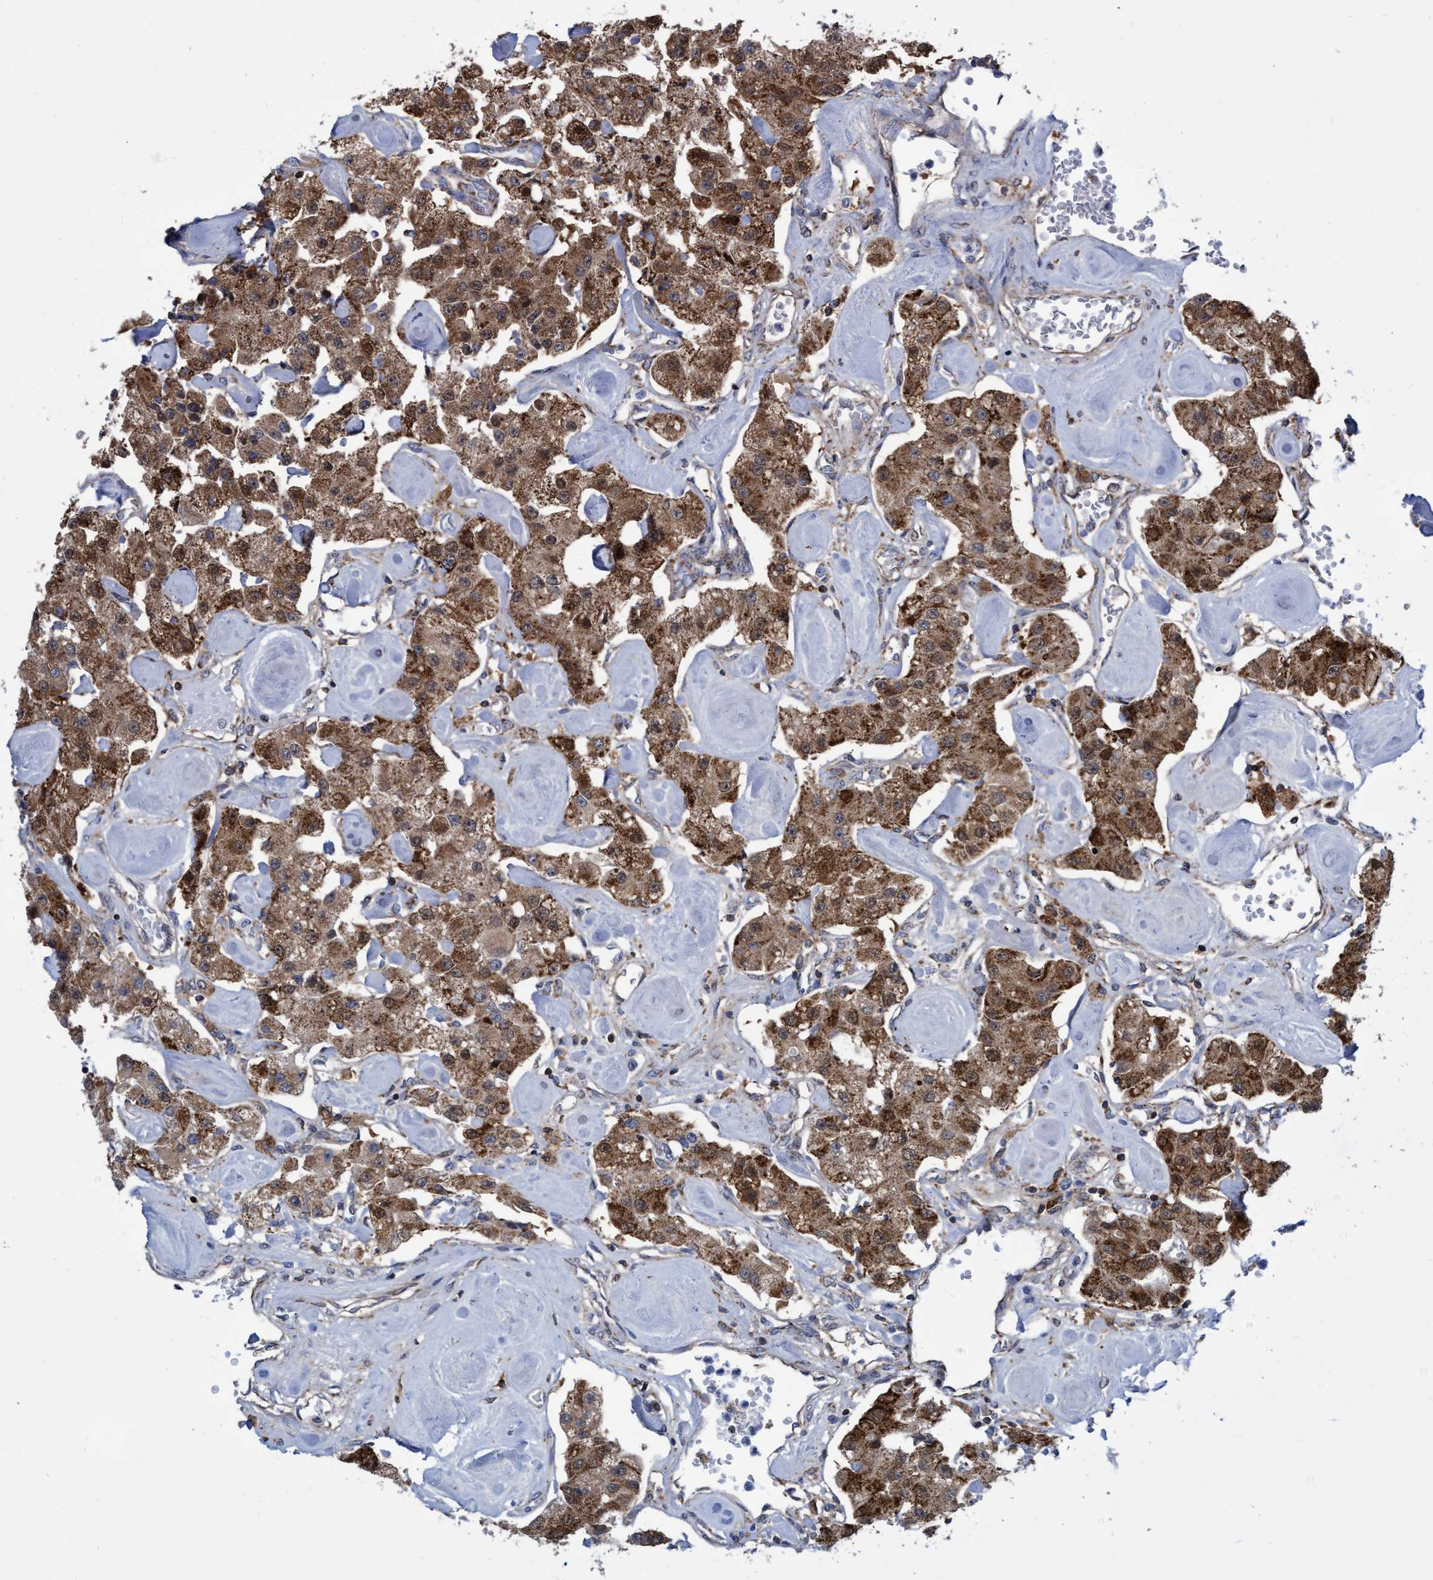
{"staining": {"intensity": "strong", "quantity": ">75%", "location": "cytoplasmic/membranous"}, "tissue": "carcinoid", "cell_type": "Tumor cells", "image_type": "cancer", "snomed": [{"axis": "morphology", "description": "Carcinoid, malignant, NOS"}, {"axis": "topography", "description": "Pancreas"}], "caption": "Immunohistochemical staining of human carcinoid (malignant) shows strong cytoplasmic/membranous protein expression in about >75% of tumor cells. (Brightfield microscopy of DAB IHC at high magnification).", "gene": "CRYZ", "patient": {"sex": "male", "age": 41}}